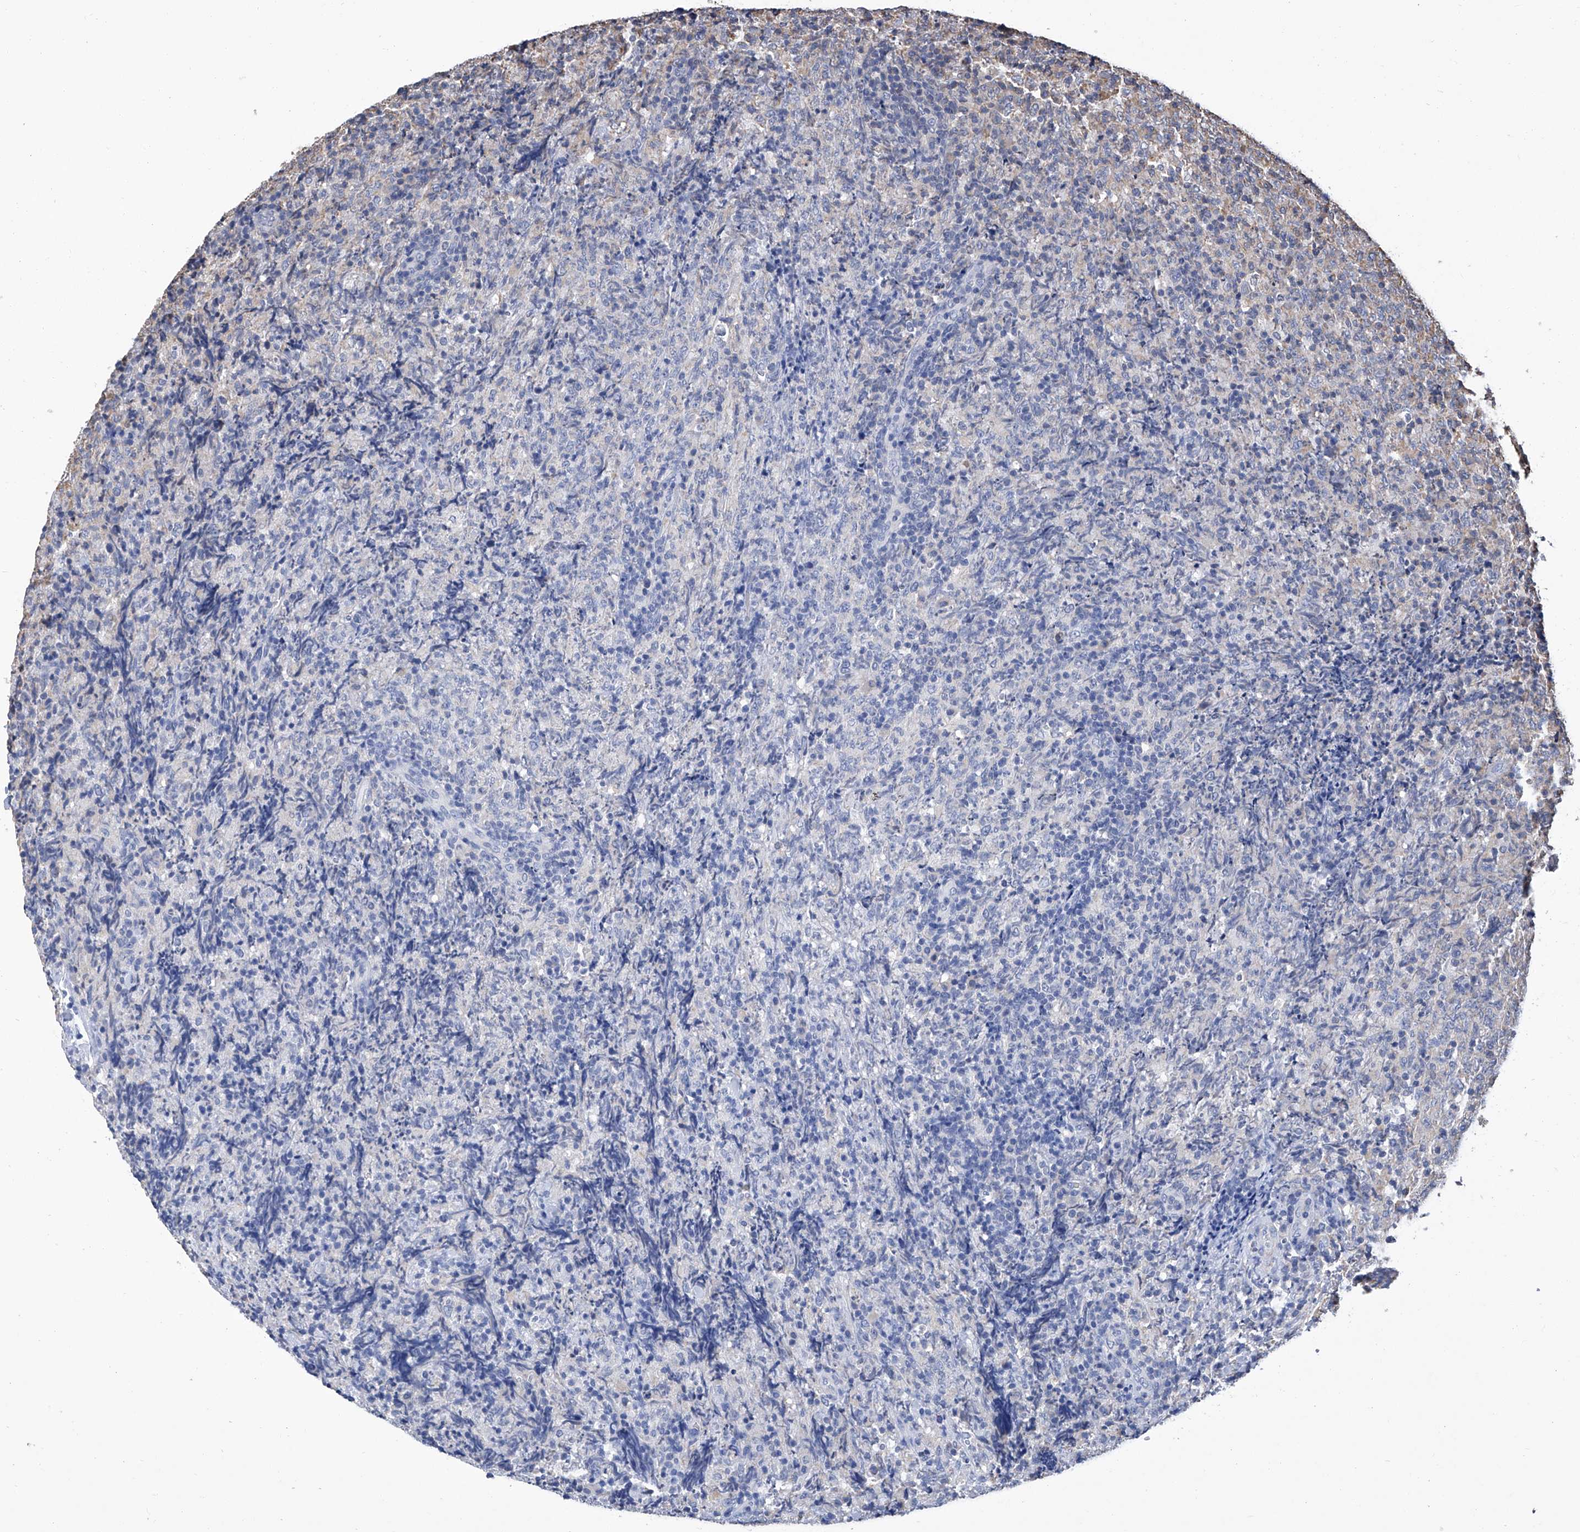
{"staining": {"intensity": "negative", "quantity": "none", "location": "none"}, "tissue": "lymphoma", "cell_type": "Tumor cells", "image_type": "cancer", "snomed": [{"axis": "morphology", "description": "Malignant lymphoma, non-Hodgkin's type, High grade"}, {"axis": "topography", "description": "Tonsil"}], "caption": "Immunohistochemical staining of lymphoma shows no significant staining in tumor cells.", "gene": "GPT", "patient": {"sex": "female", "age": 36}}